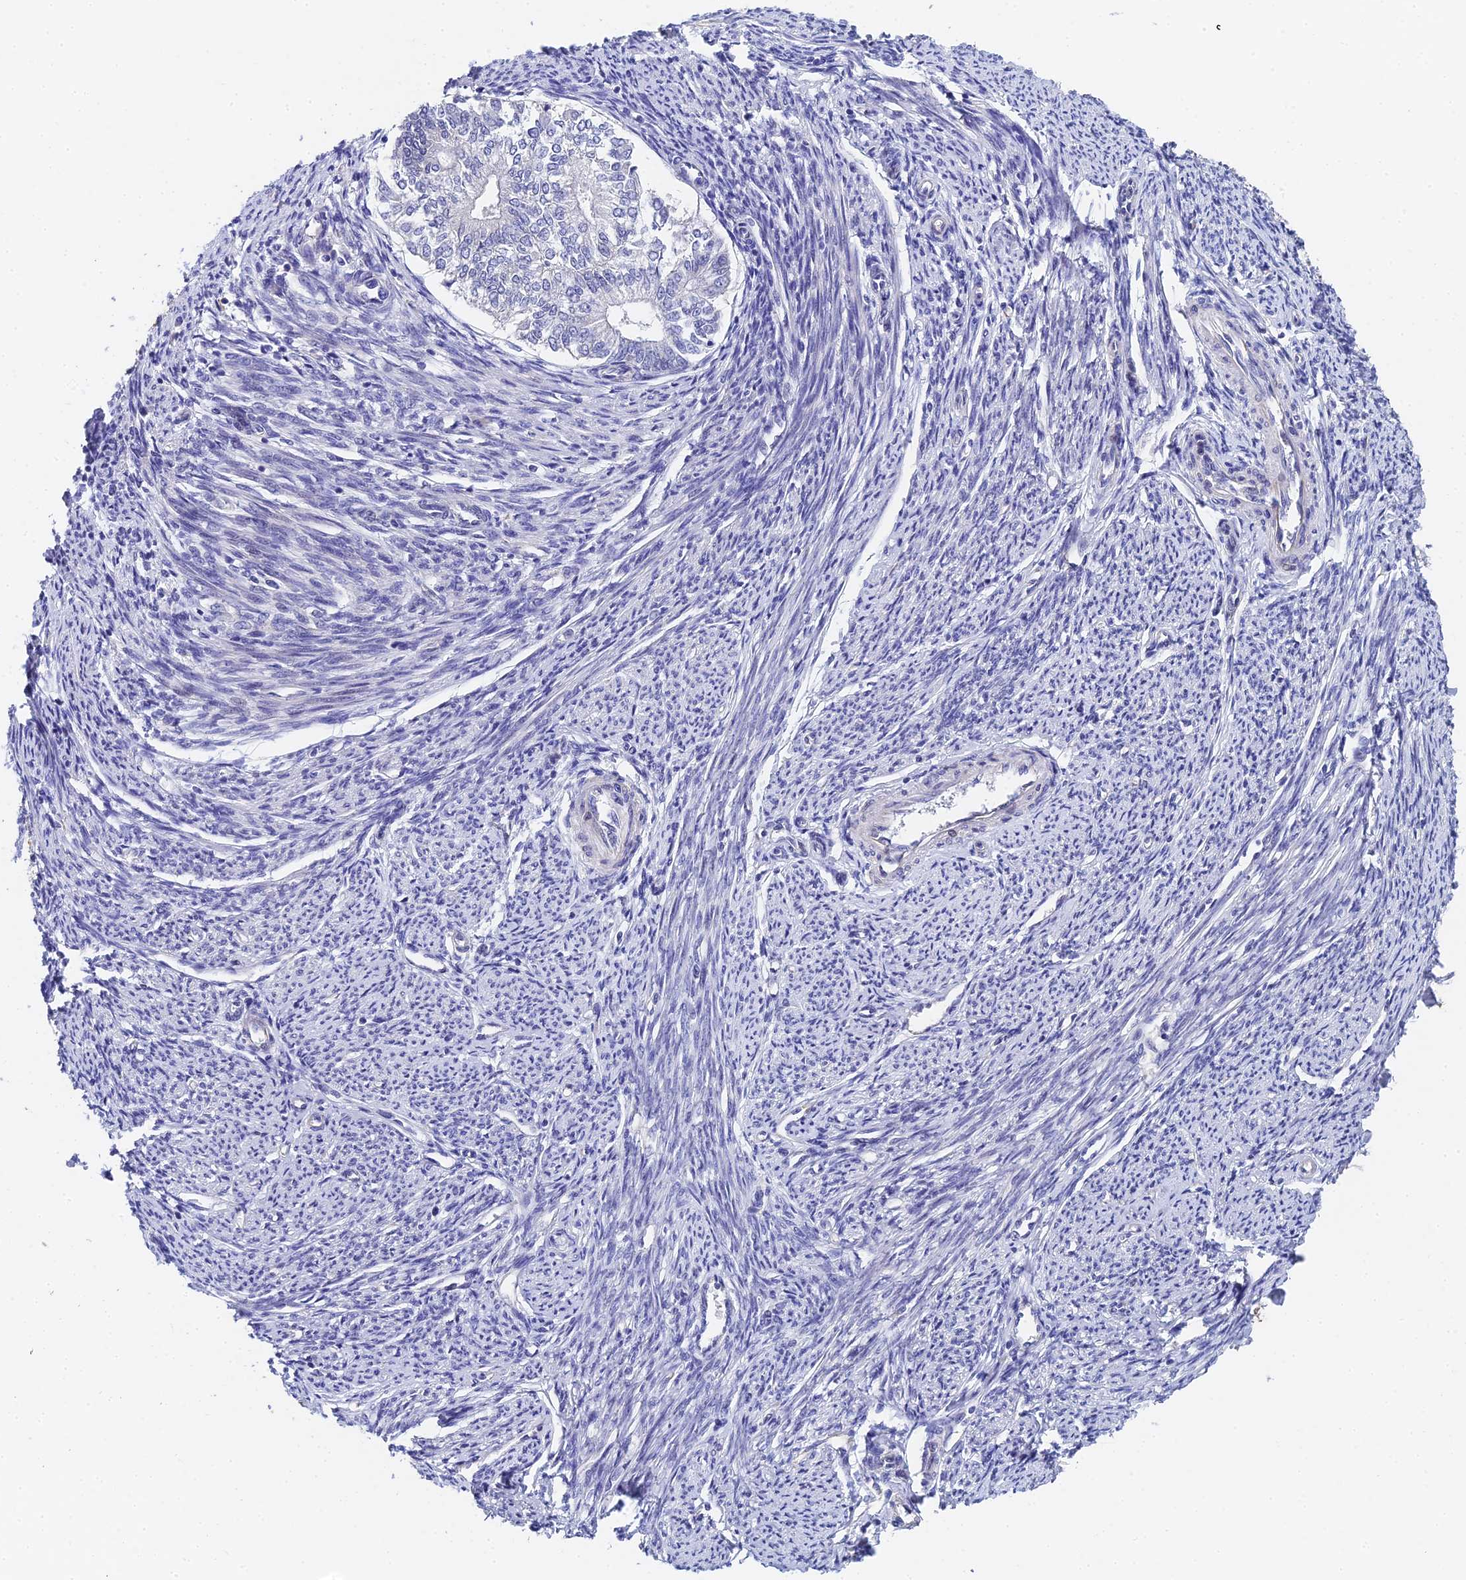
{"staining": {"intensity": "negative", "quantity": "none", "location": "none"}, "tissue": "smooth muscle", "cell_type": "Smooth muscle cells", "image_type": "normal", "snomed": [{"axis": "morphology", "description": "Normal tissue, NOS"}, {"axis": "topography", "description": "Smooth muscle"}, {"axis": "topography", "description": "Uterus"}], "caption": "Immunohistochemistry photomicrograph of unremarkable human smooth muscle stained for a protein (brown), which displays no positivity in smooth muscle cells.", "gene": "ENSG00000268674", "patient": {"sex": "female", "age": 59}}